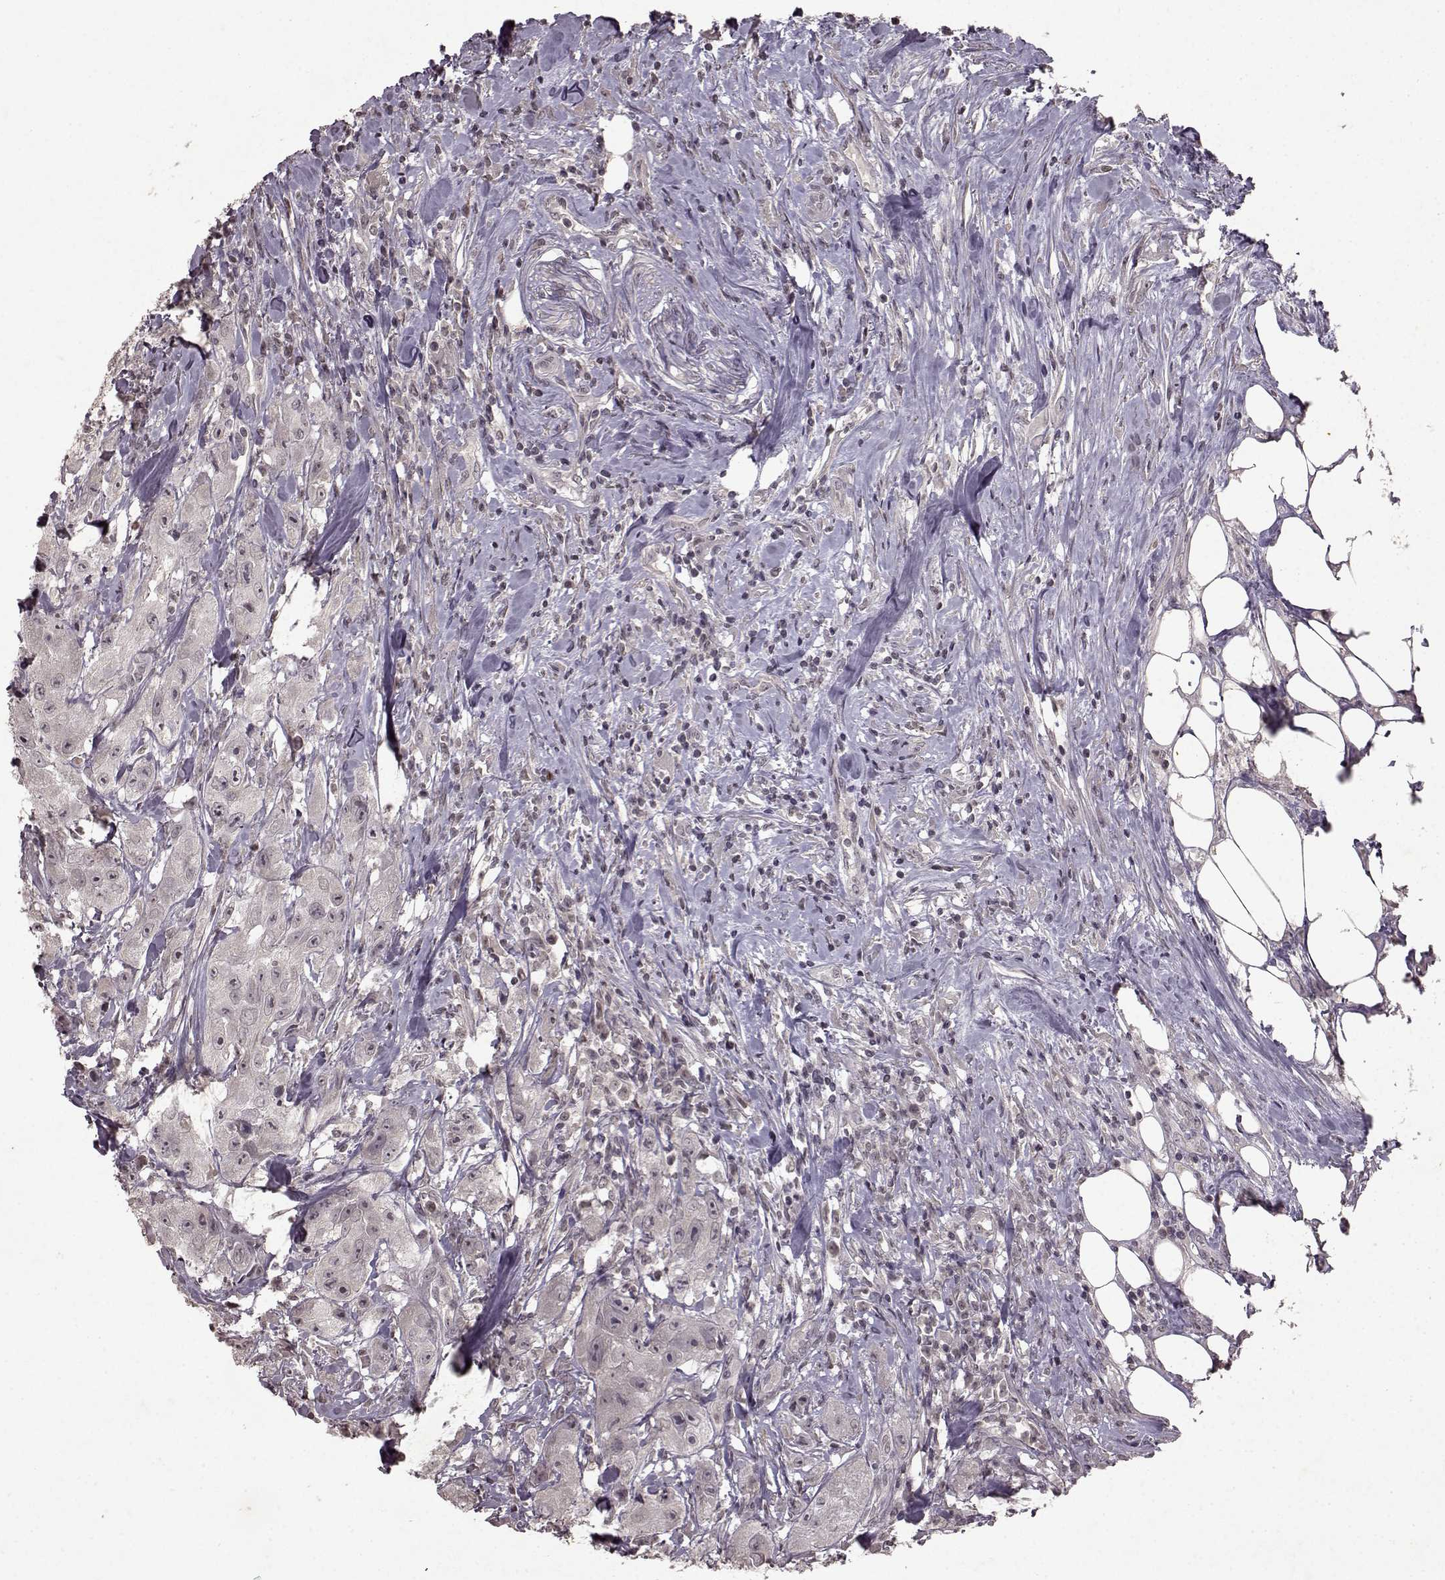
{"staining": {"intensity": "negative", "quantity": "none", "location": "none"}, "tissue": "urothelial cancer", "cell_type": "Tumor cells", "image_type": "cancer", "snomed": [{"axis": "morphology", "description": "Urothelial carcinoma, High grade"}, {"axis": "topography", "description": "Urinary bladder"}], "caption": "This photomicrograph is of urothelial cancer stained with IHC to label a protein in brown with the nuclei are counter-stained blue. There is no staining in tumor cells.", "gene": "LHB", "patient": {"sex": "male", "age": 79}}